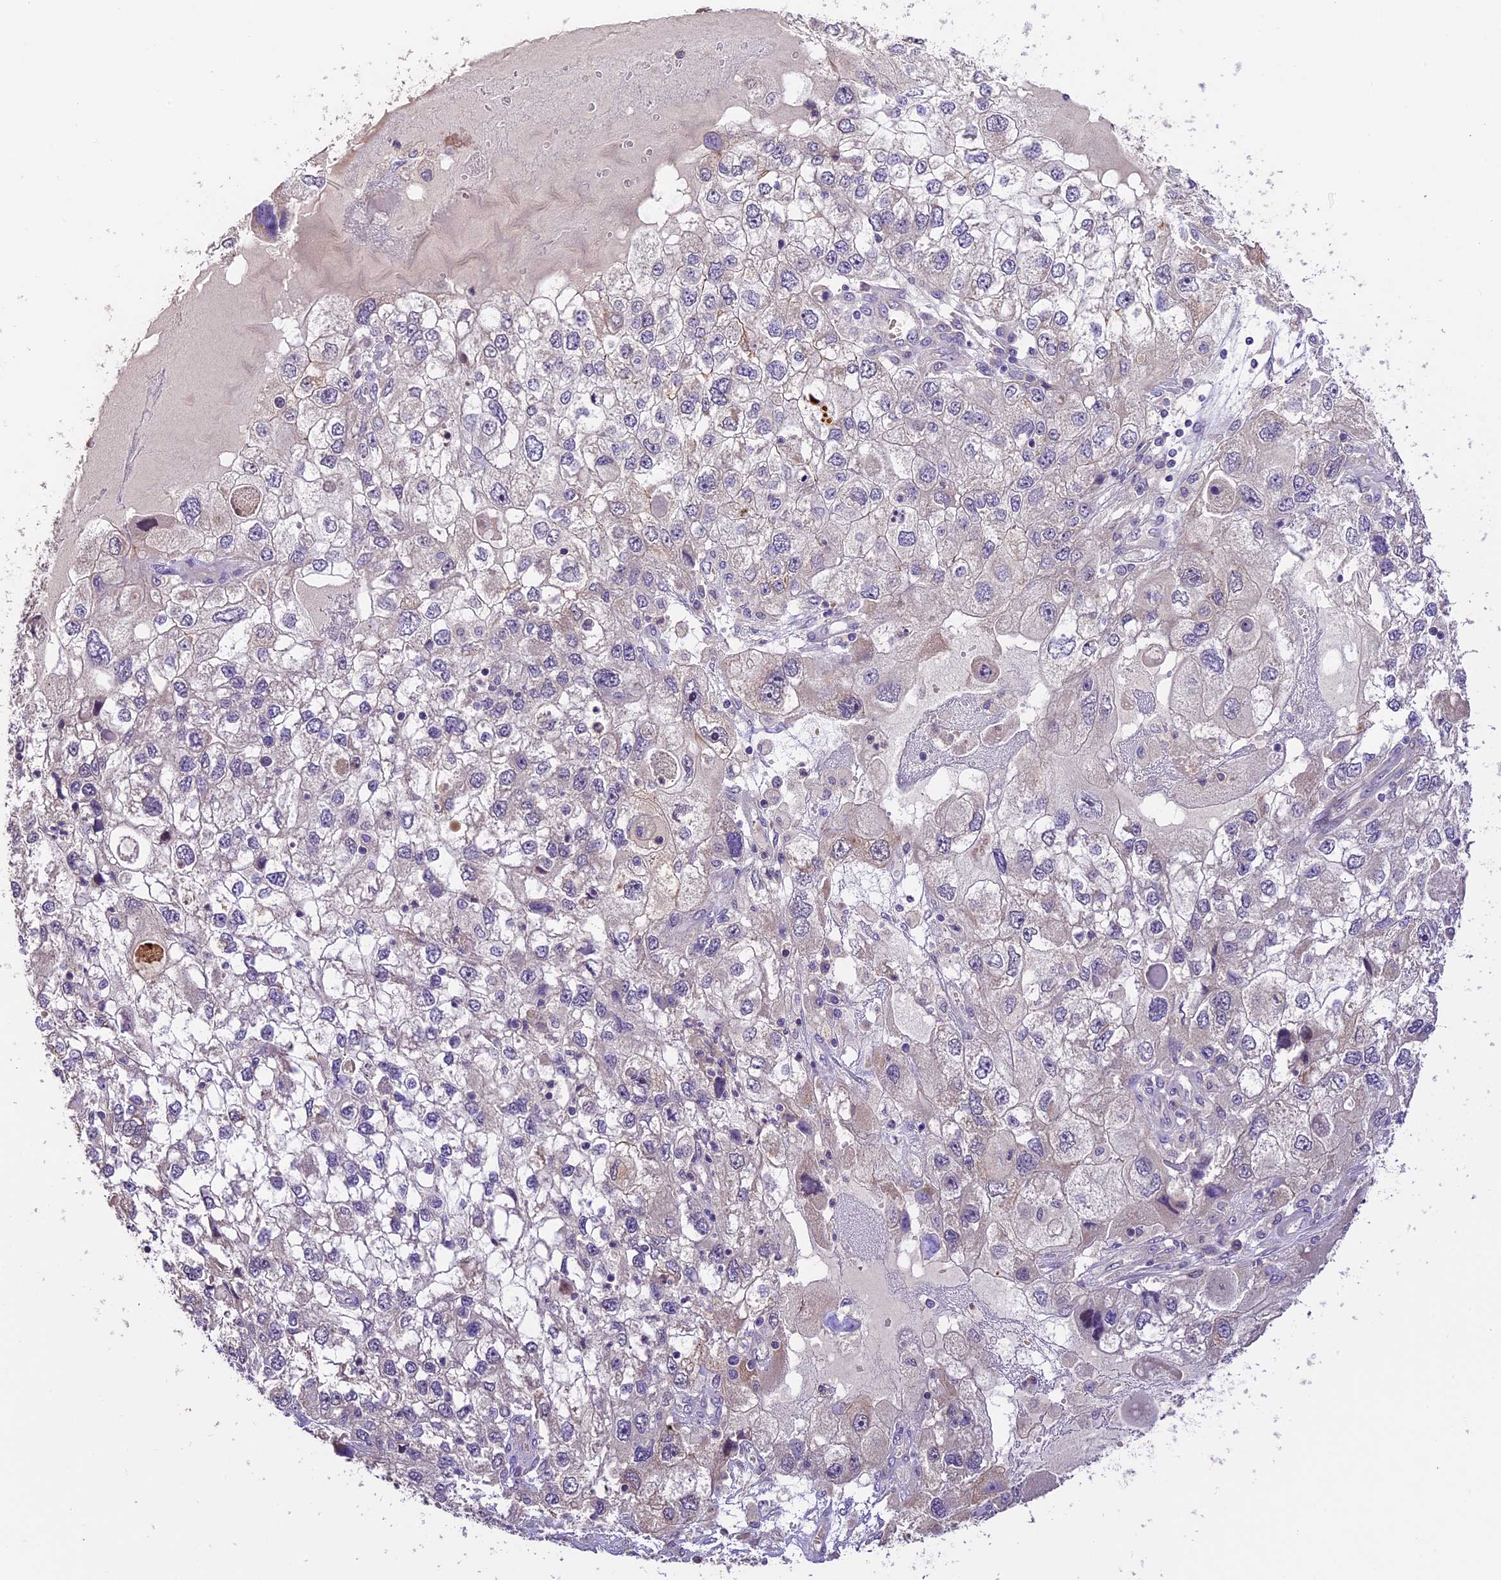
{"staining": {"intensity": "negative", "quantity": "none", "location": "none"}, "tissue": "endometrial cancer", "cell_type": "Tumor cells", "image_type": "cancer", "snomed": [{"axis": "morphology", "description": "Adenocarcinoma, NOS"}, {"axis": "topography", "description": "Endometrium"}], "caption": "Immunohistochemical staining of endometrial cancer displays no significant expression in tumor cells.", "gene": "DGKH", "patient": {"sex": "female", "age": 49}}